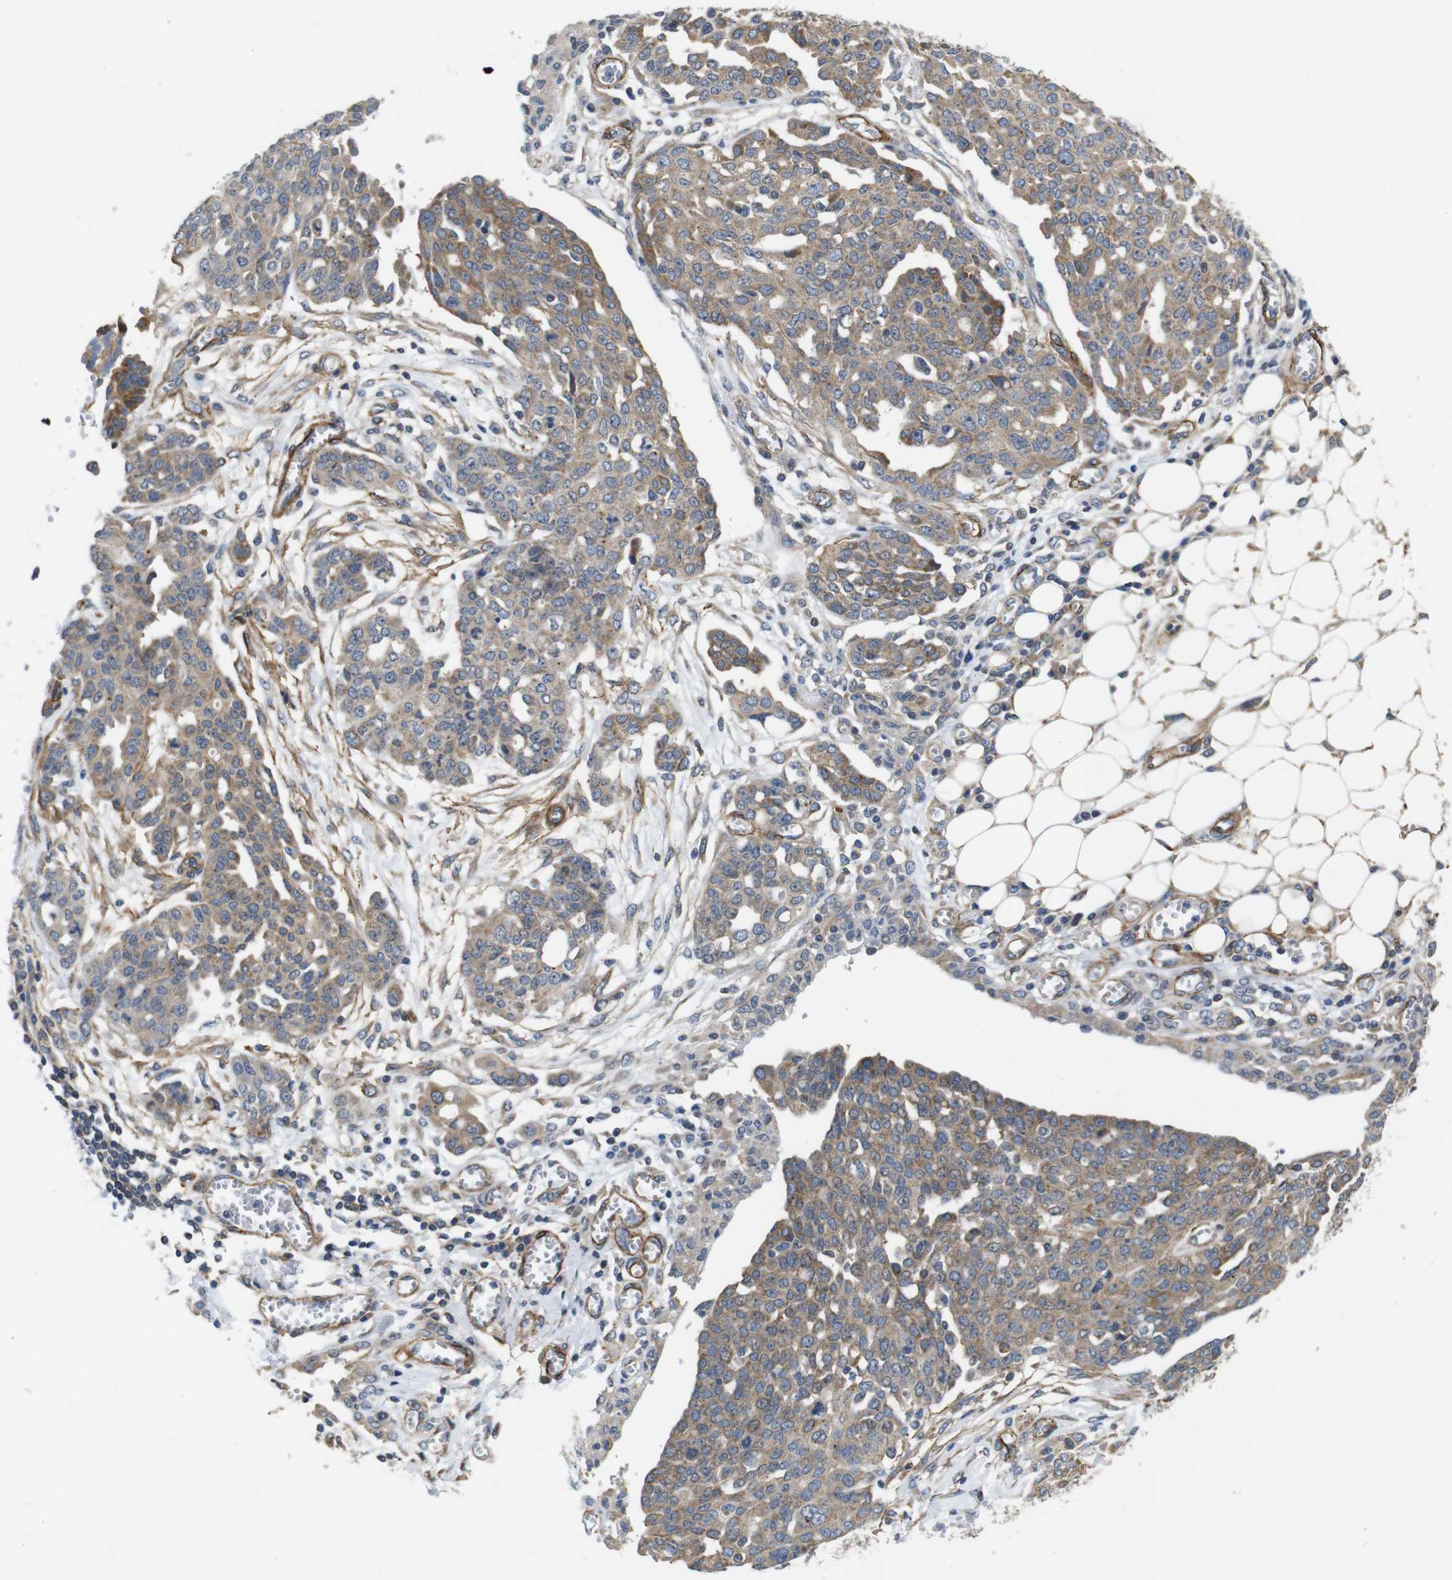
{"staining": {"intensity": "weak", "quantity": ">75%", "location": "cytoplasmic/membranous"}, "tissue": "ovarian cancer", "cell_type": "Tumor cells", "image_type": "cancer", "snomed": [{"axis": "morphology", "description": "Cystadenocarcinoma, serous, NOS"}, {"axis": "topography", "description": "Soft tissue"}, {"axis": "topography", "description": "Ovary"}], "caption": "Immunohistochemical staining of human ovarian serous cystadenocarcinoma demonstrates low levels of weak cytoplasmic/membranous positivity in approximately >75% of tumor cells.", "gene": "GGT7", "patient": {"sex": "female", "age": 57}}